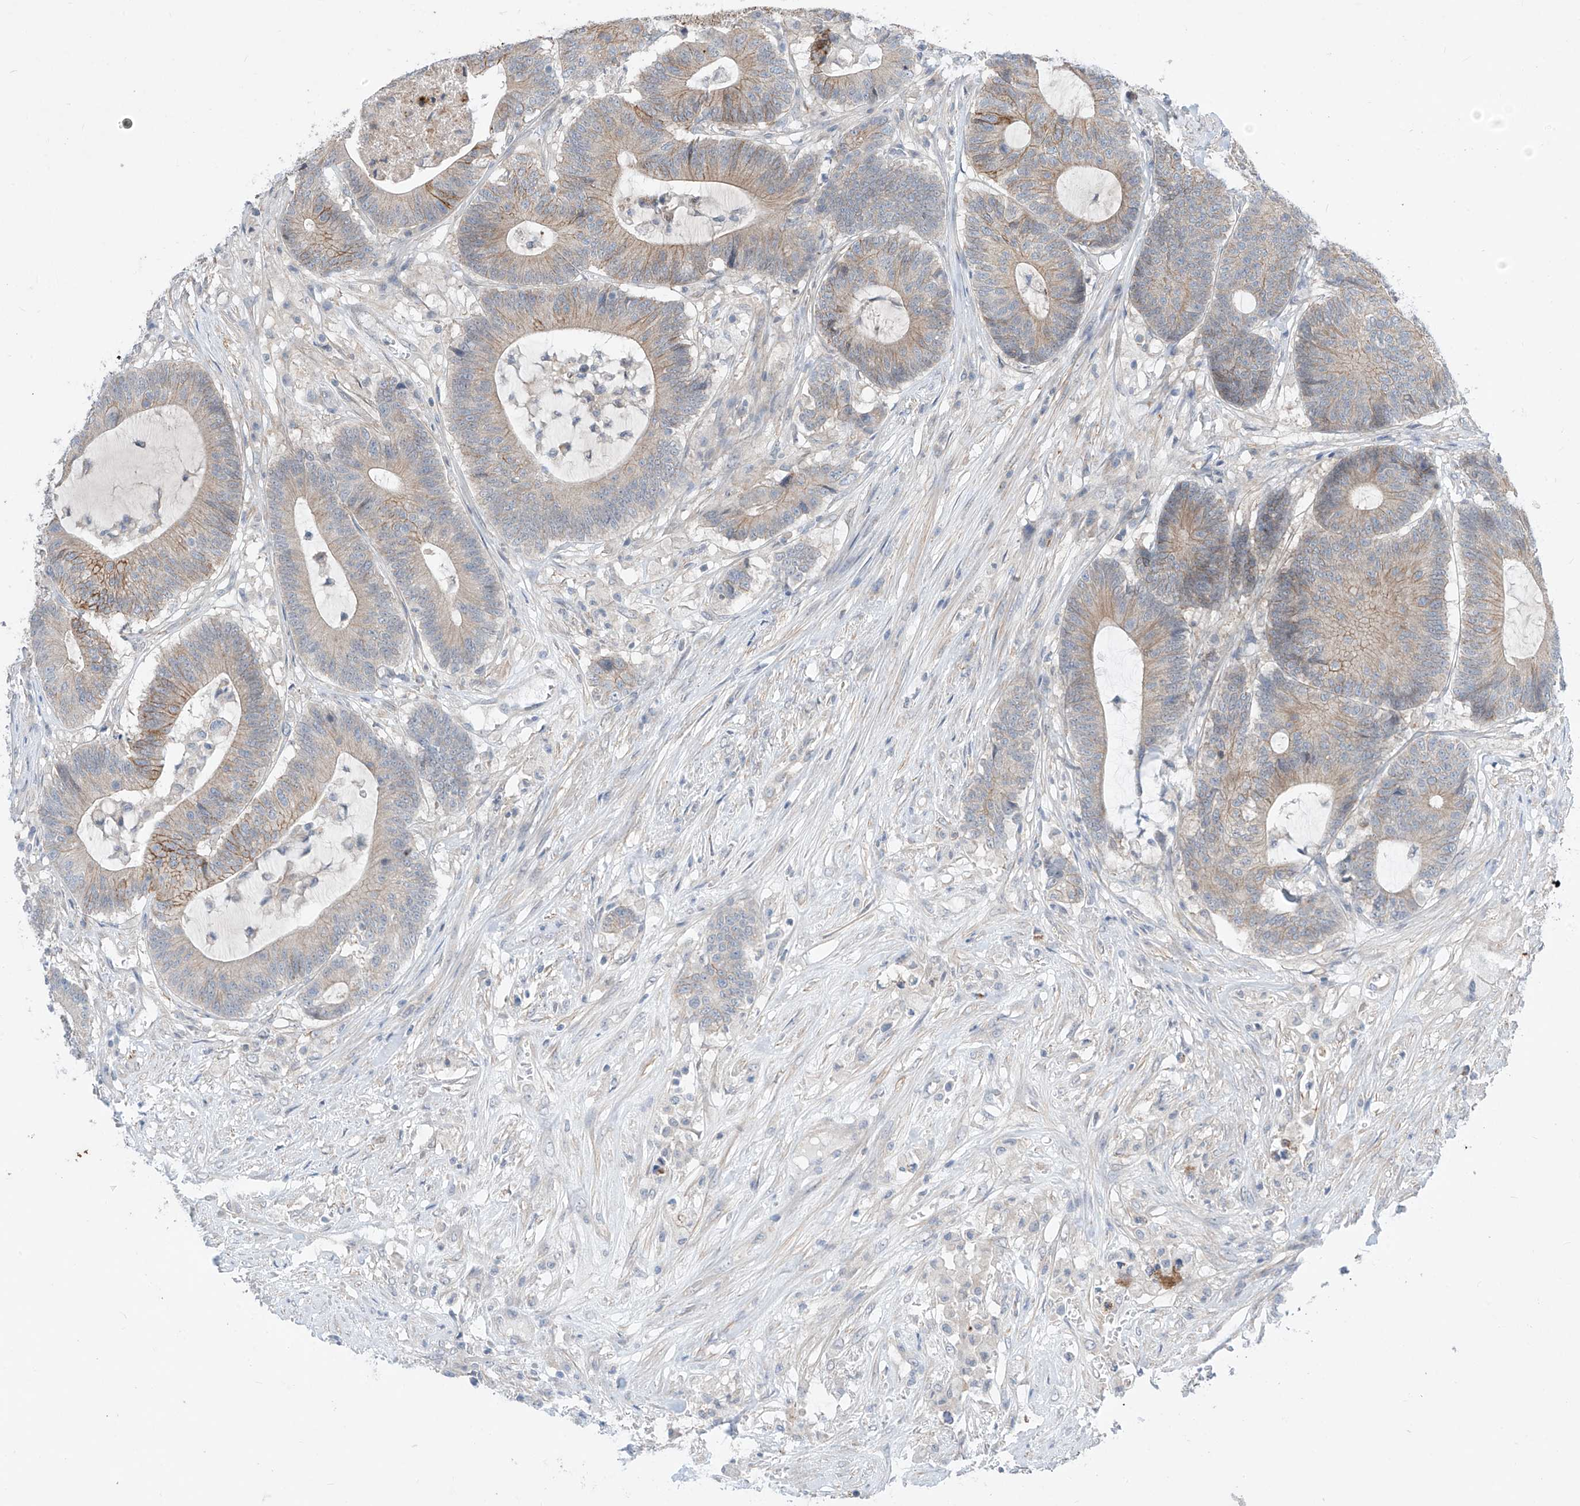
{"staining": {"intensity": "moderate", "quantity": "25%-75%", "location": "cytoplasmic/membranous"}, "tissue": "colorectal cancer", "cell_type": "Tumor cells", "image_type": "cancer", "snomed": [{"axis": "morphology", "description": "Adenocarcinoma, NOS"}, {"axis": "topography", "description": "Colon"}], "caption": "Colorectal cancer was stained to show a protein in brown. There is medium levels of moderate cytoplasmic/membranous staining in approximately 25%-75% of tumor cells.", "gene": "ABLIM2", "patient": {"sex": "female", "age": 84}}